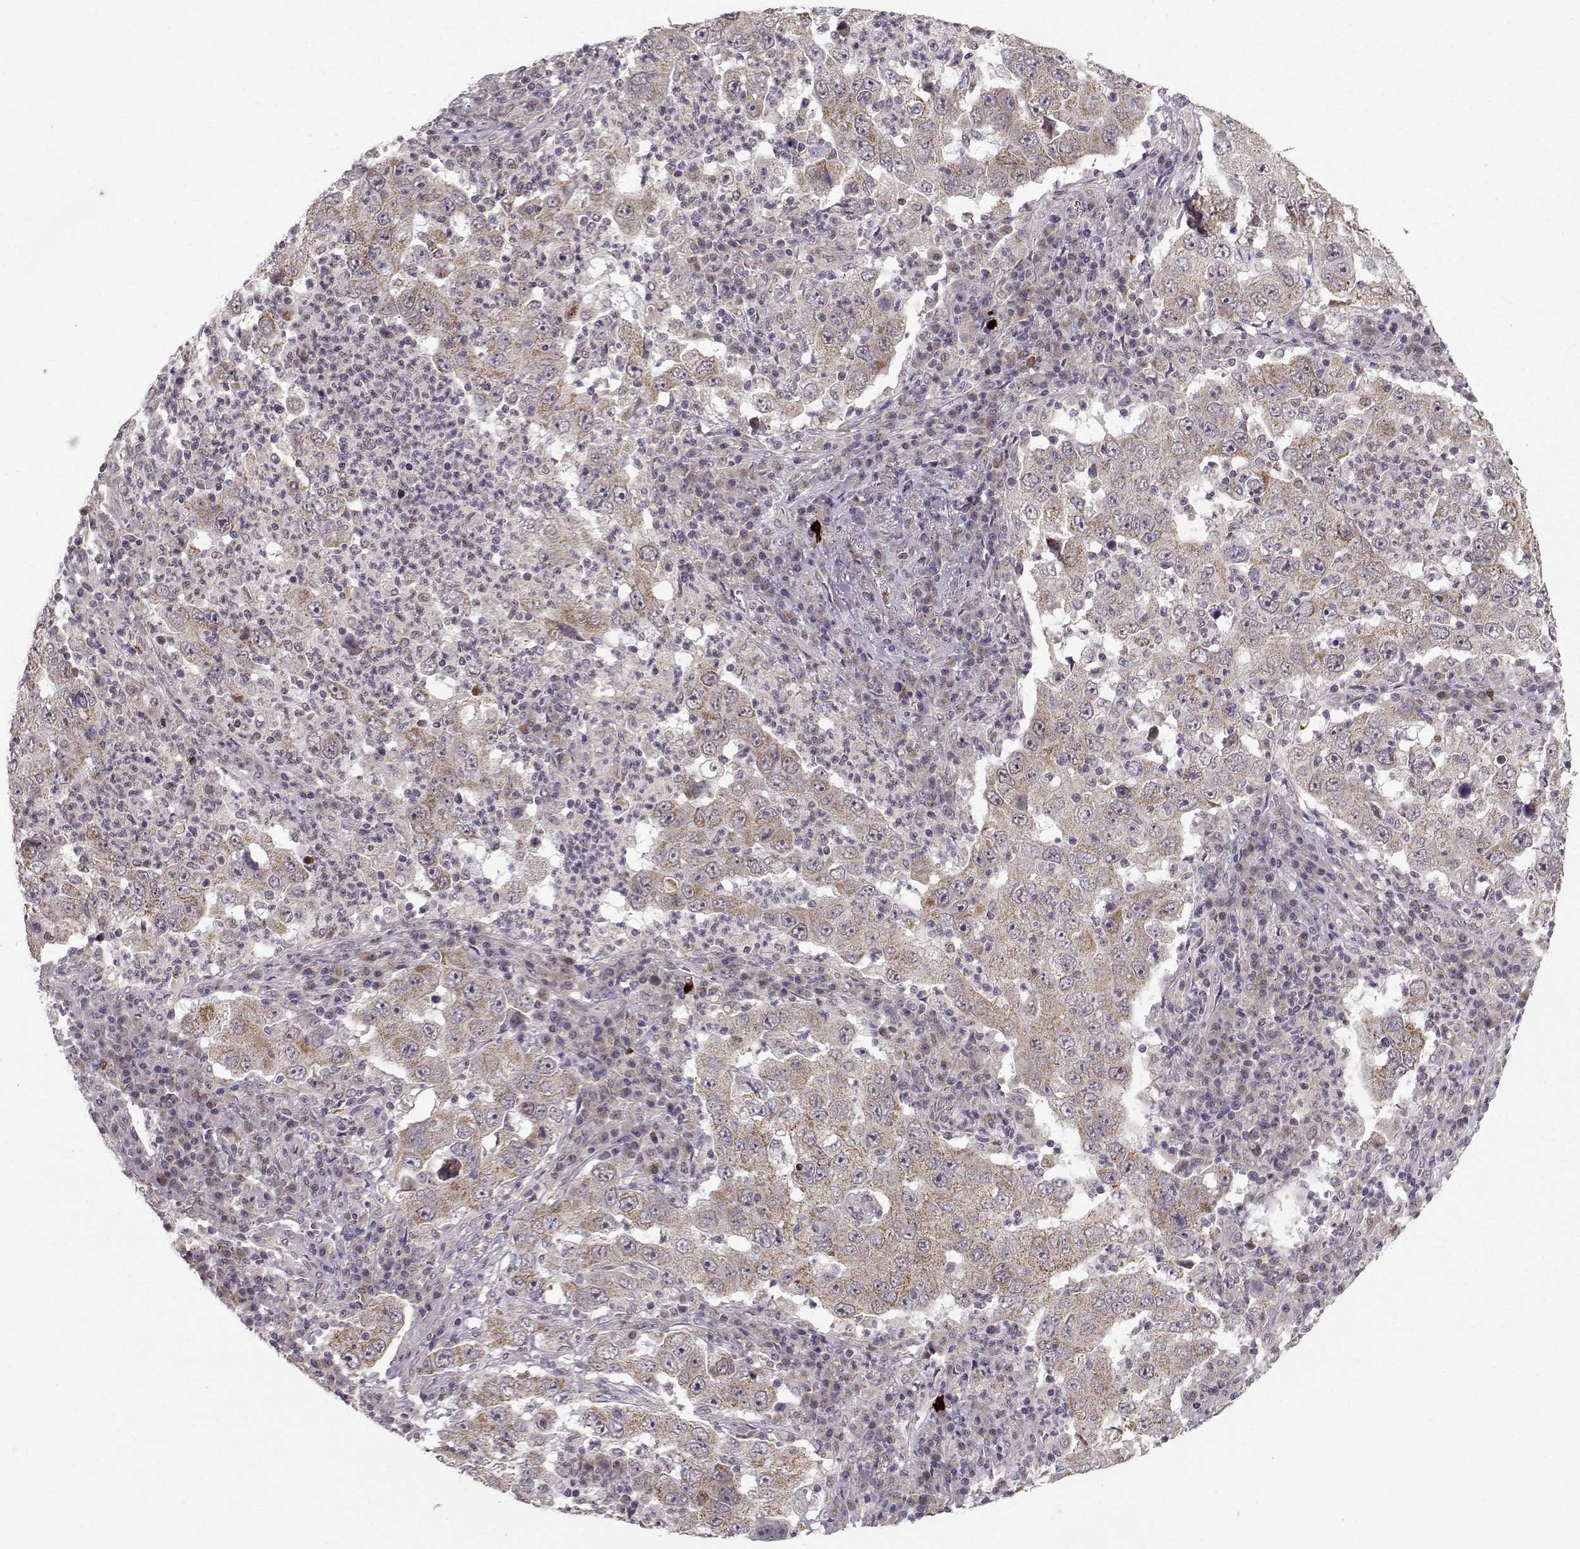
{"staining": {"intensity": "moderate", "quantity": "<25%", "location": "cytoplasmic/membranous"}, "tissue": "lung cancer", "cell_type": "Tumor cells", "image_type": "cancer", "snomed": [{"axis": "morphology", "description": "Adenocarcinoma, NOS"}, {"axis": "topography", "description": "Lung"}], "caption": "Immunohistochemistry staining of lung adenocarcinoma, which shows low levels of moderate cytoplasmic/membranous expression in approximately <25% of tumor cells indicating moderate cytoplasmic/membranous protein positivity. The staining was performed using DAB (brown) for protein detection and nuclei were counterstained in hematoxylin (blue).", "gene": "NECAB3", "patient": {"sex": "male", "age": 73}}